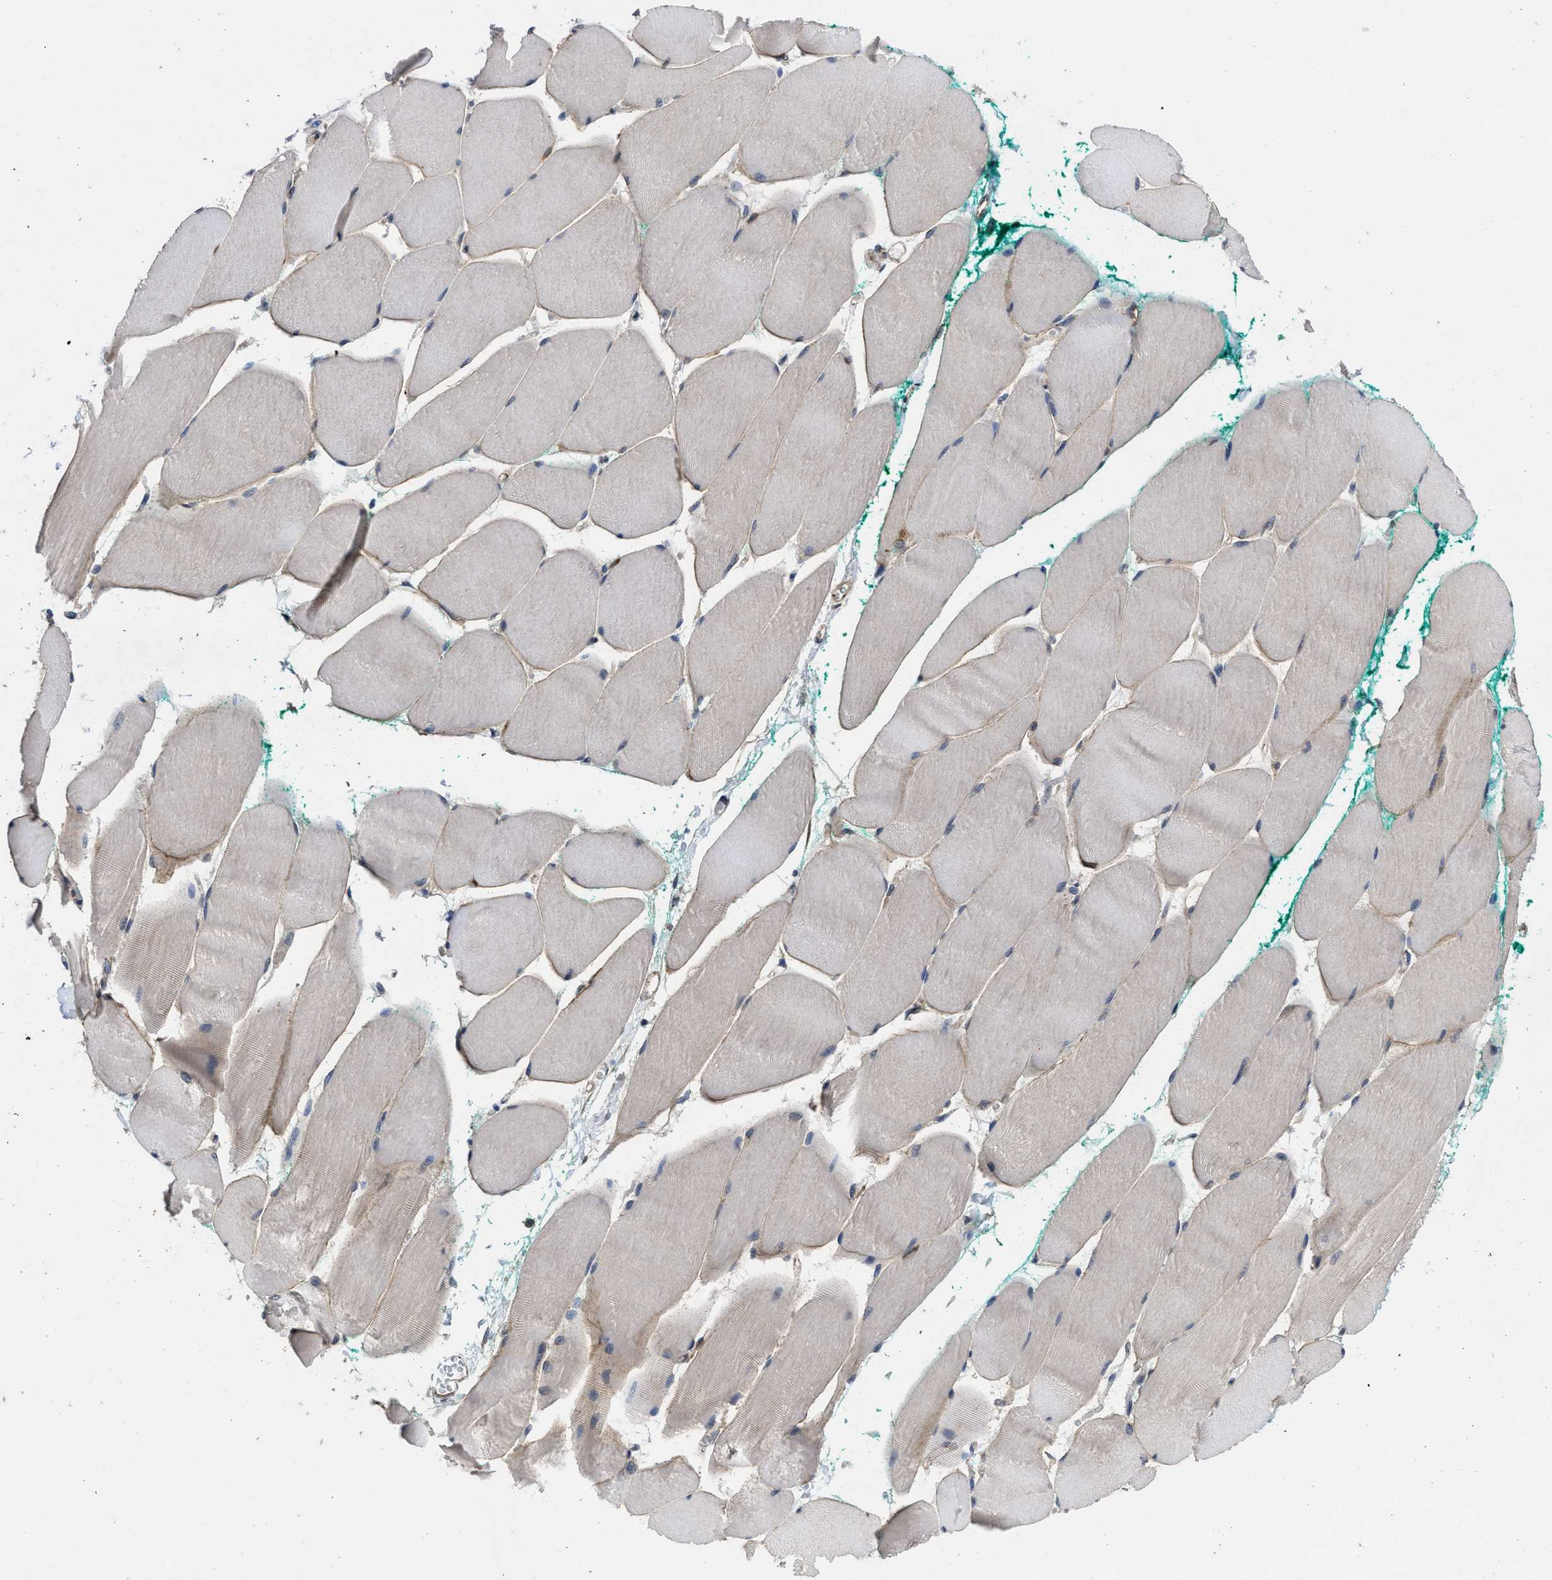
{"staining": {"intensity": "negative", "quantity": "none", "location": "none"}, "tissue": "skeletal muscle", "cell_type": "Myocytes", "image_type": "normal", "snomed": [{"axis": "morphology", "description": "Normal tissue, NOS"}, {"axis": "morphology", "description": "Squamous cell carcinoma, NOS"}, {"axis": "topography", "description": "Skeletal muscle"}], "caption": "The IHC photomicrograph has no significant staining in myocytes of skeletal muscle. (DAB immunohistochemistry visualized using brightfield microscopy, high magnification).", "gene": "PKD2", "patient": {"sex": "male", "age": 51}}